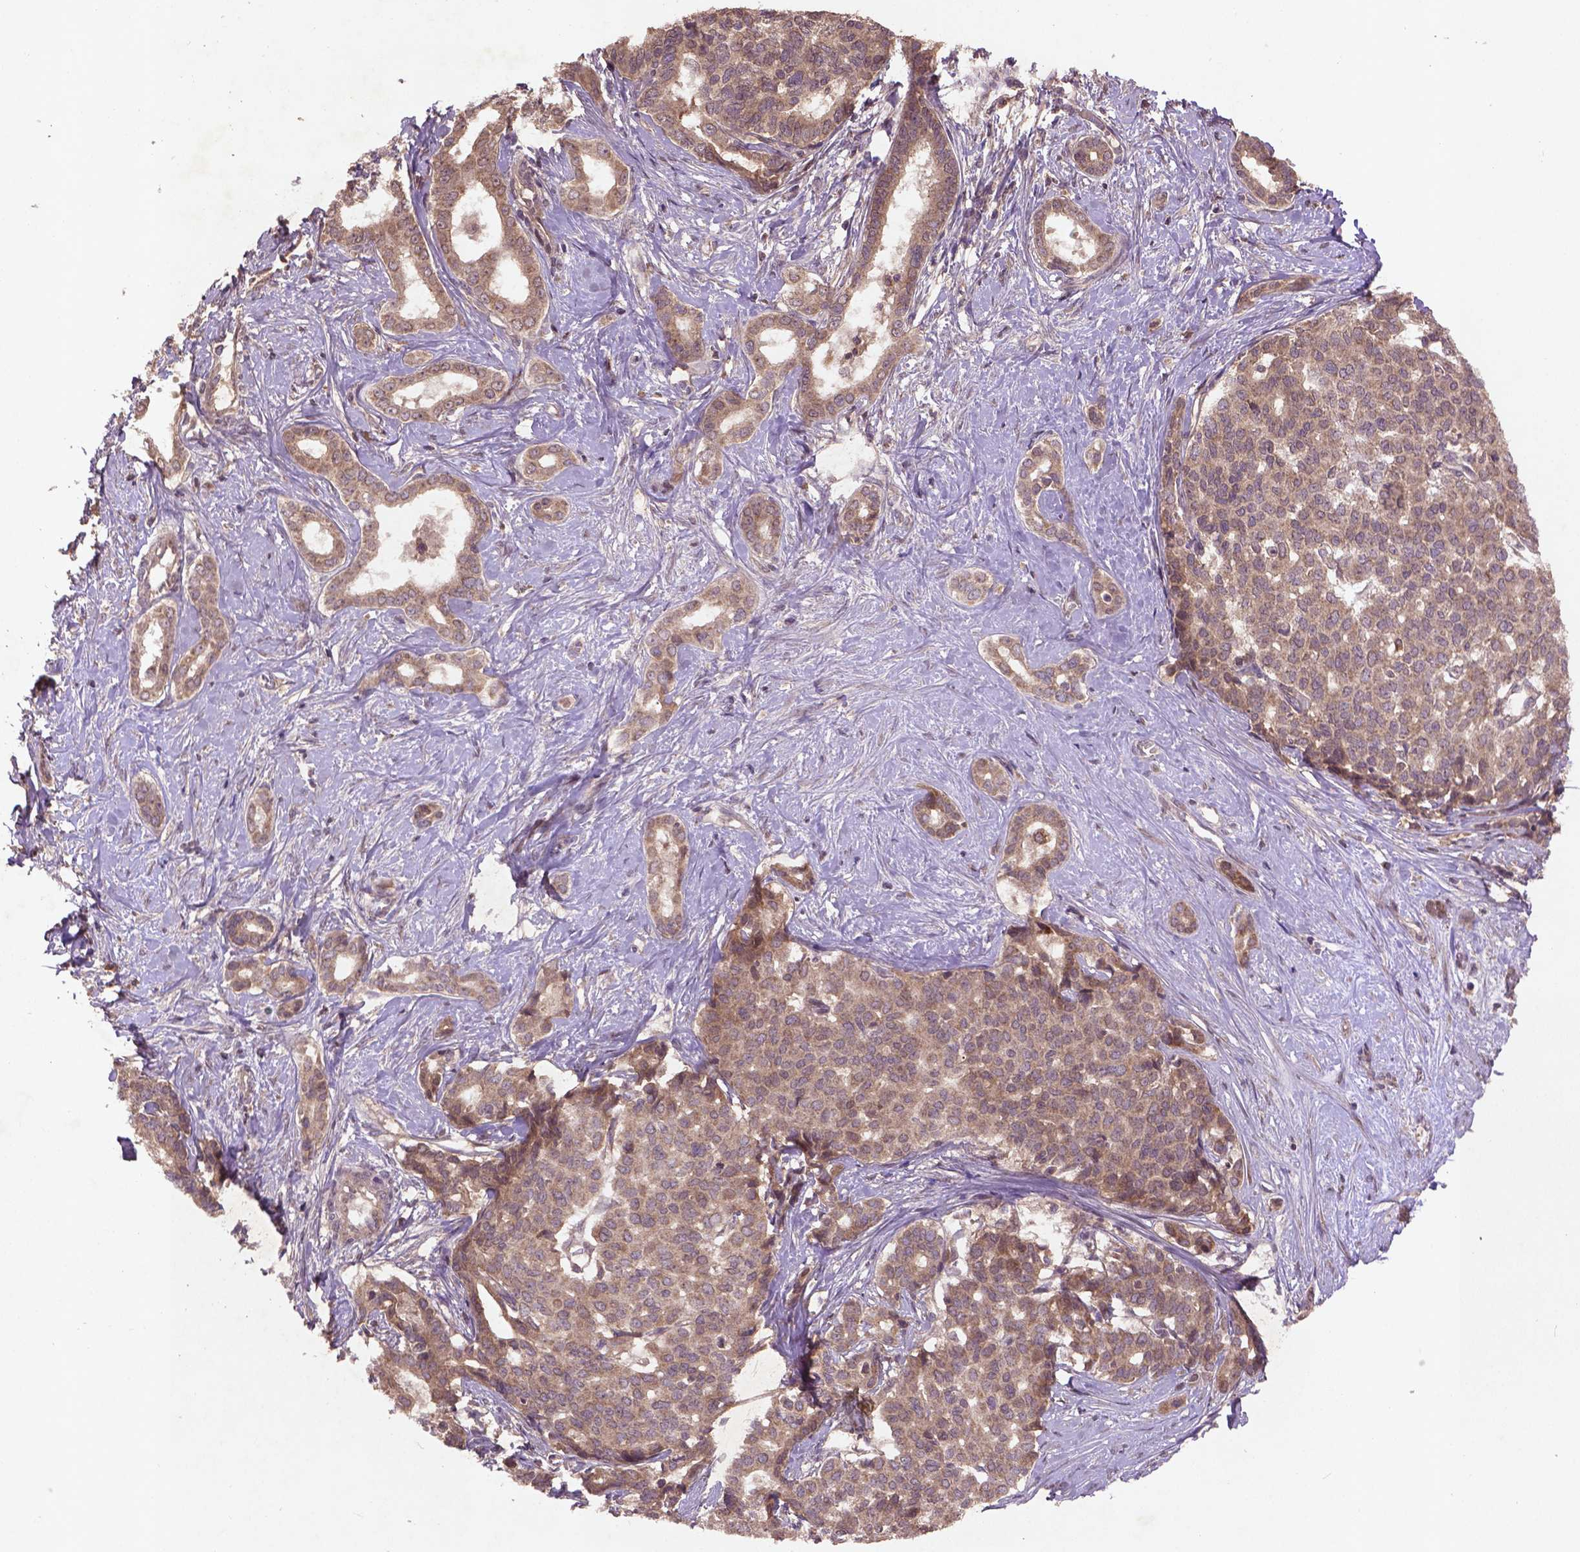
{"staining": {"intensity": "weak", "quantity": ">75%", "location": "cytoplasmic/membranous"}, "tissue": "liver cancer", "cell_type": "Tumor cells", "image_type": "cancer", "snomed": [{"axis": "morphology", "description": "Cholangiocarcinoma"}, {"axis": "topography", "description": "Liver"}], "caption": "This image reveals IHC staining of liver cholangiocarcinoma, with low weak cytoplasmic/membranous expression in about >75% of tumor cells.", "gene": "NIPAL2", "patient": {"sex": "female", "age": 47}}